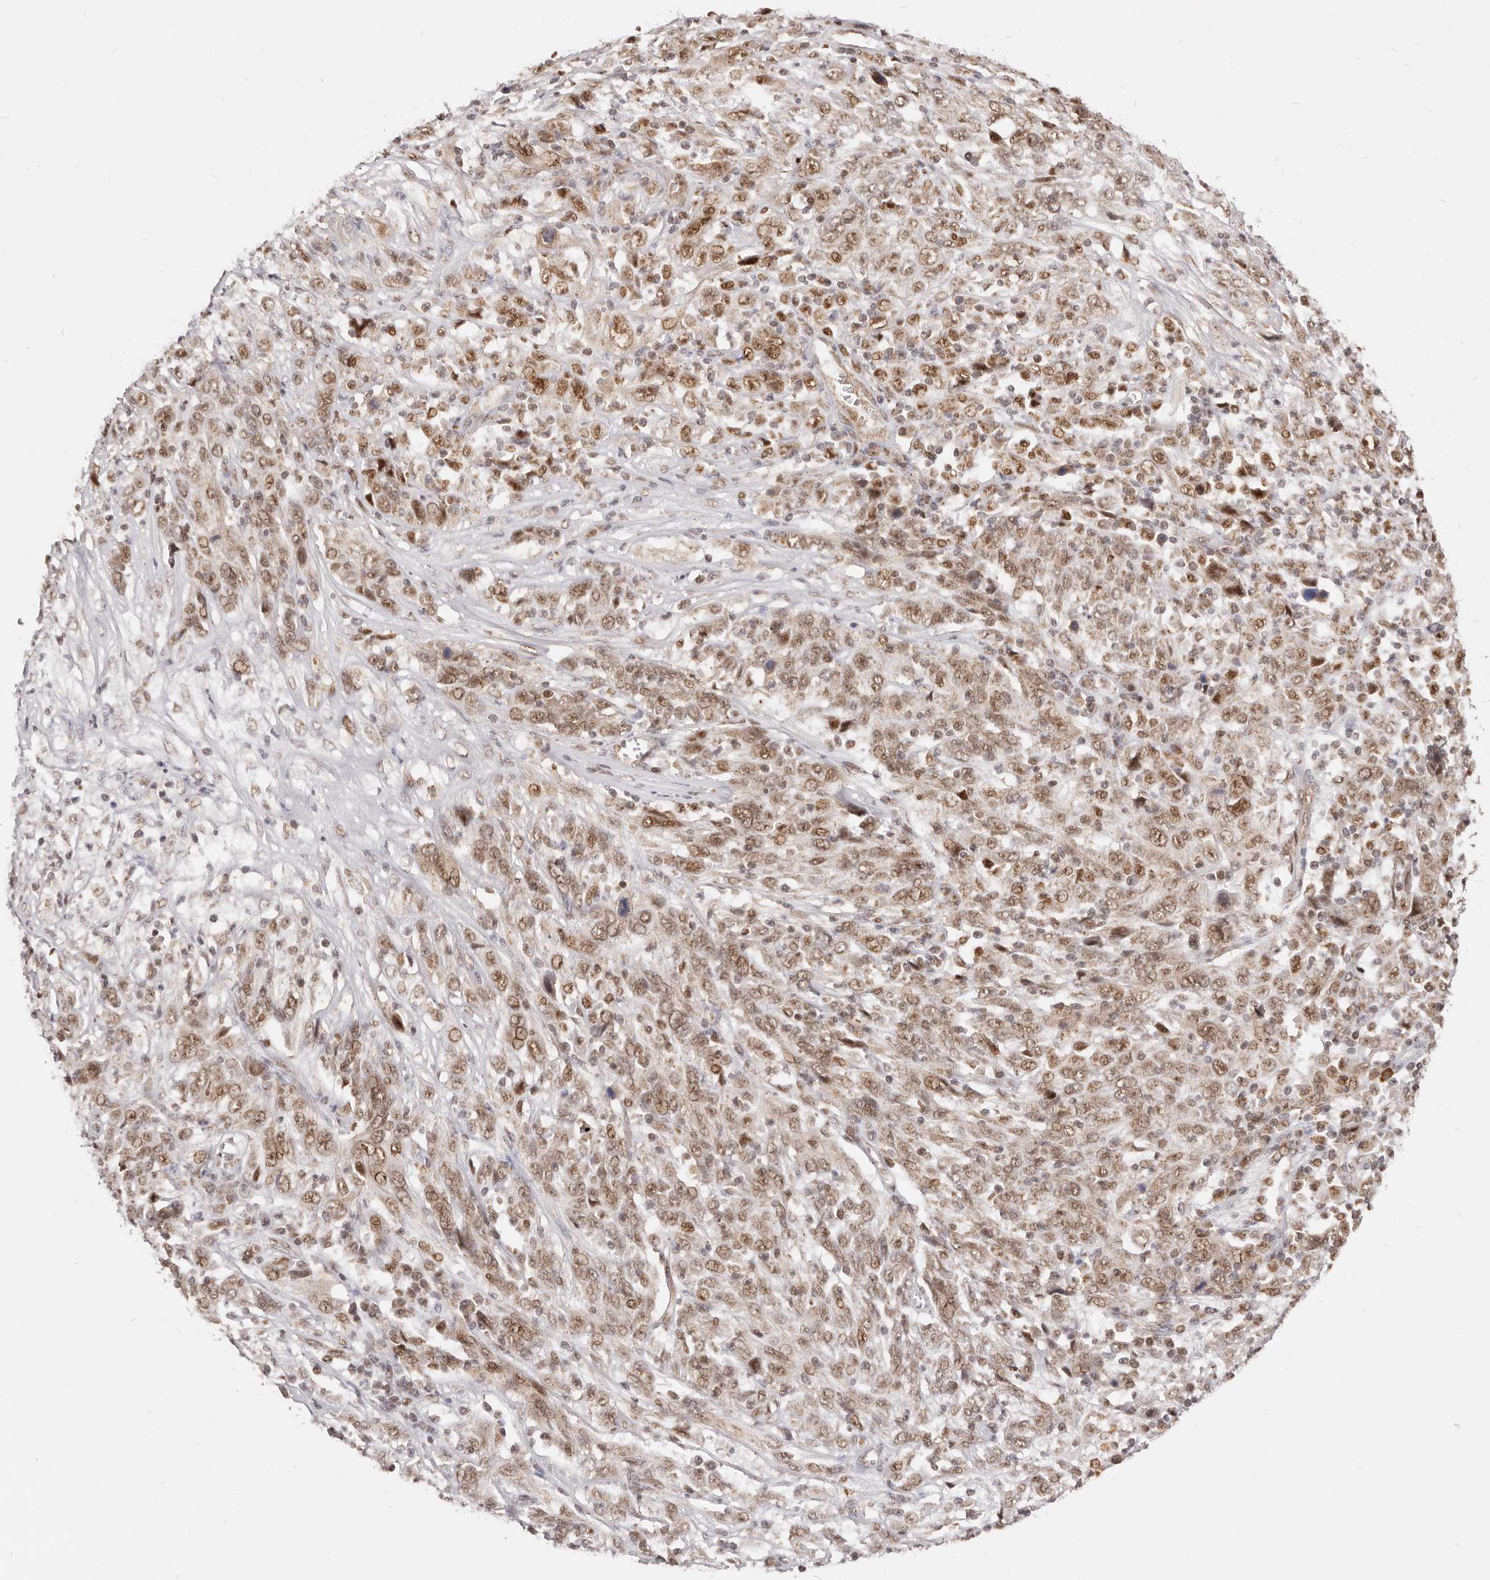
{"staining": {"intensity": "moderate", "quantity": ">75%", "location": "nuclear"}, "tissue": "cervical cancer", "cell_type": "Tumor cells", "image_type": "cancer", "snomed": [{"axis": "morphology", "description": "Squamous cell carcinoma, NOS"}, {"axis": "topography", "description": "Cervix"}], "caption": "Cervical cancer was stained to show a protein in brown. There is medium levels of moderate nuclear staining in approximately >75% of tumor cells.", "gene": "SEC14L1", "patient": {"sex": "female", "age": 46}}